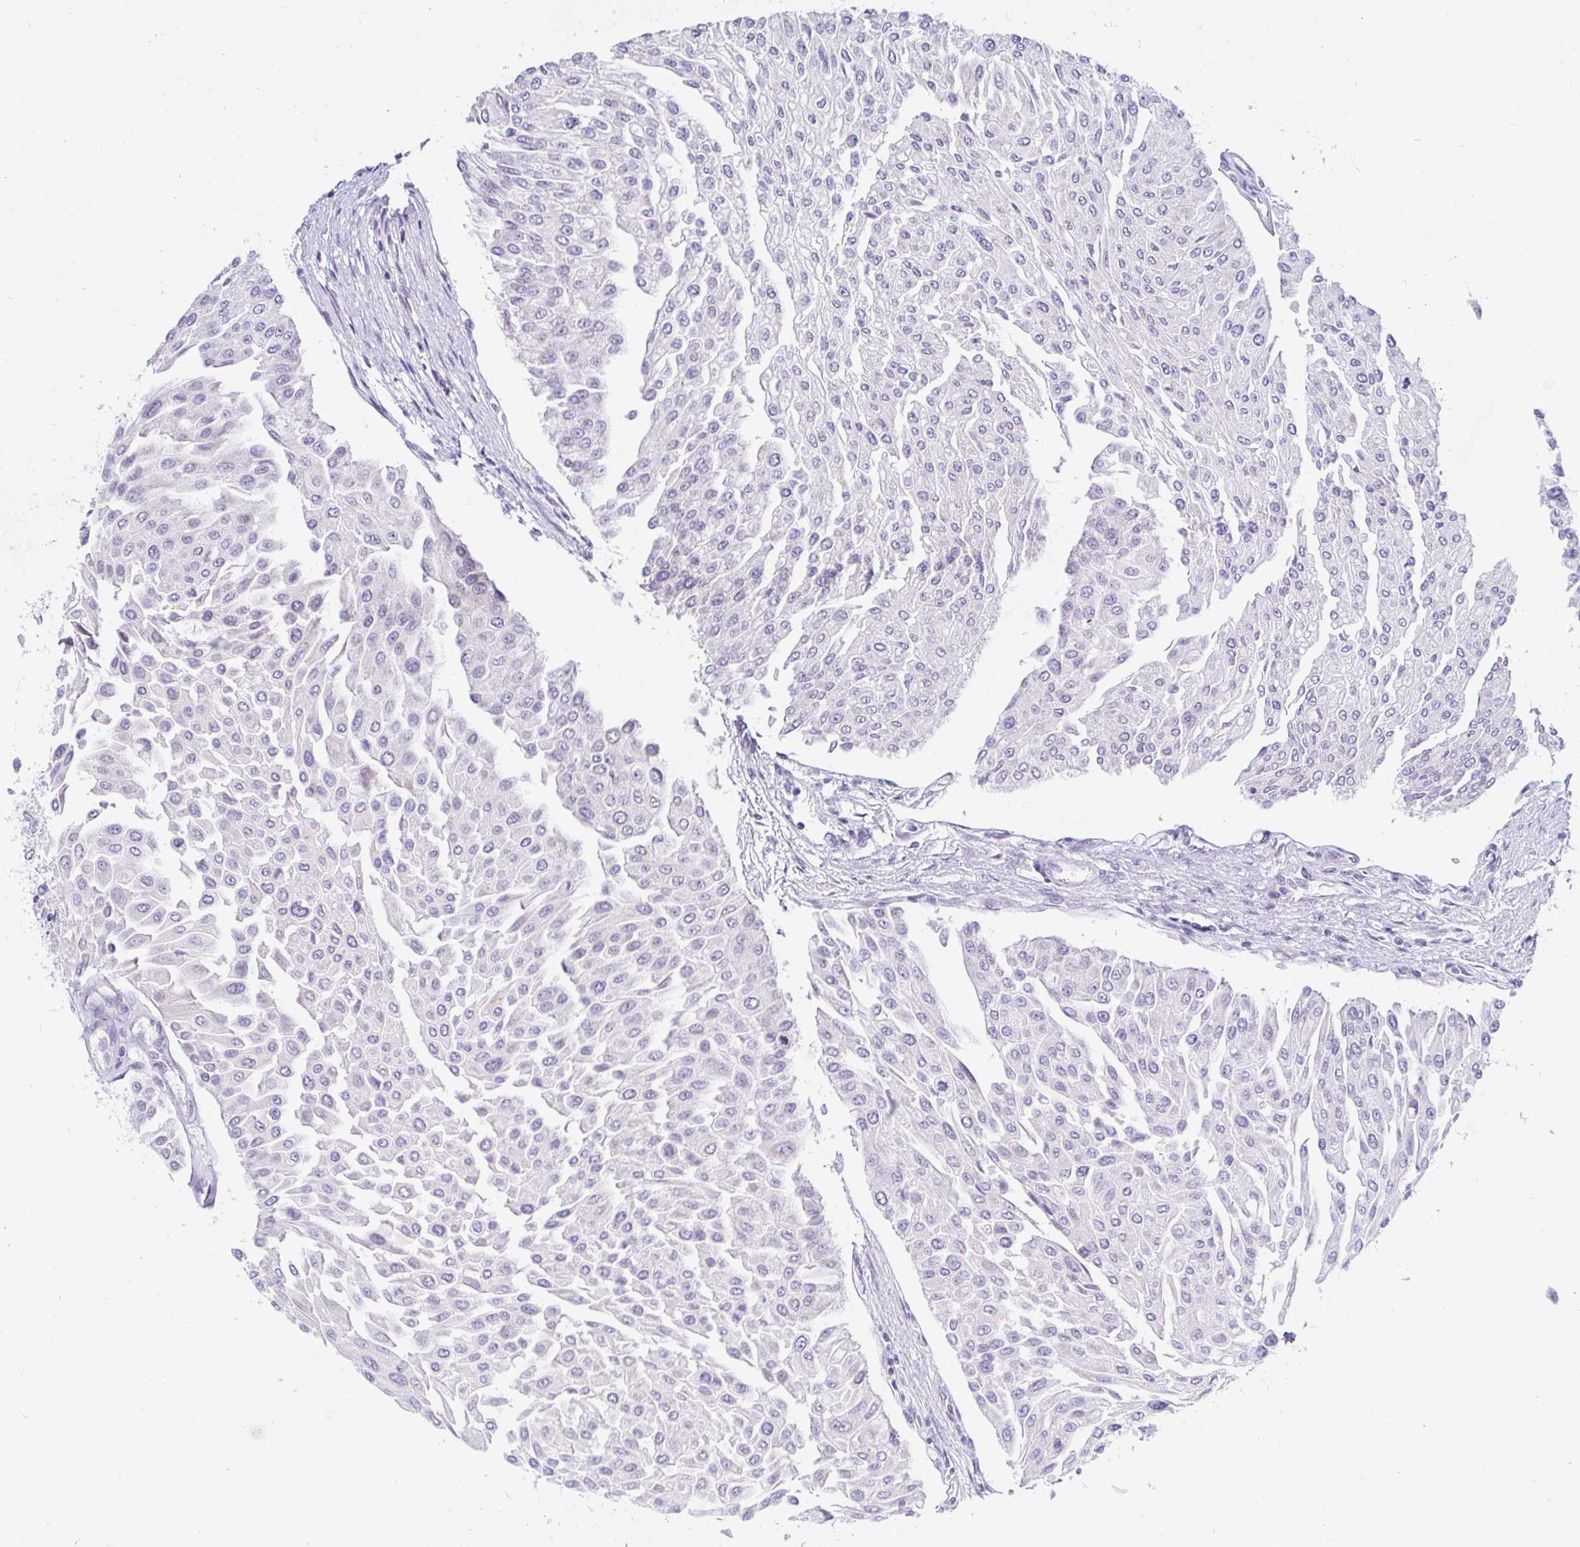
{"staining": {"intensity": "negative", "quantity": "none", "location": "none"}, "tissue": "urothelial cancer", "cell_type": "Tumor cells", "image_type": "cancer", "snomed": [{"axis": "morphology", "description": "Urothelial carcinoma, NOS"}, {"axis": "topography", "description": "Urinary bladder"}], "caption": "Transitional cell carcinoma was stained to show a protein in brown. There is no significant positivity in tumor cells.", "gene": "OR51D1", "patient": {"sex": "male", "age": 67}}